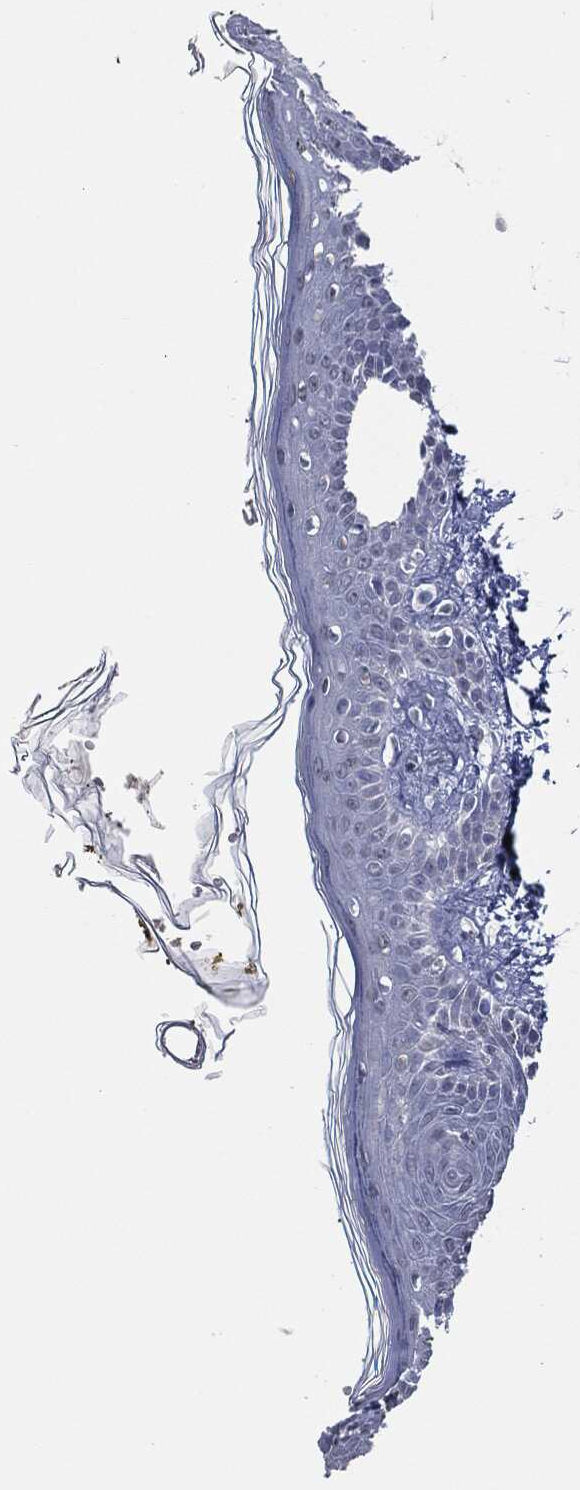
{"staining": {"intensity": "negative", "quantity": "none", "location": "none"}, "tissue": "skin", "cell_type": "Fibroblasts", "image_type": "normal", "snomed": [{"axis": "morphology", "description": "Normal tissue, NOS"}, {"axis": "topography", "description": "Skin"}], "caption": "An immunohistochemistry (IHC) photomicrograph of benign skin is shown. There is no staining in fibroblasts of skin. (IHC, brightfield microscopy, high magnification).", "gene": "SIGLEC7", "patient": {"sex": "male", "age": 76}}